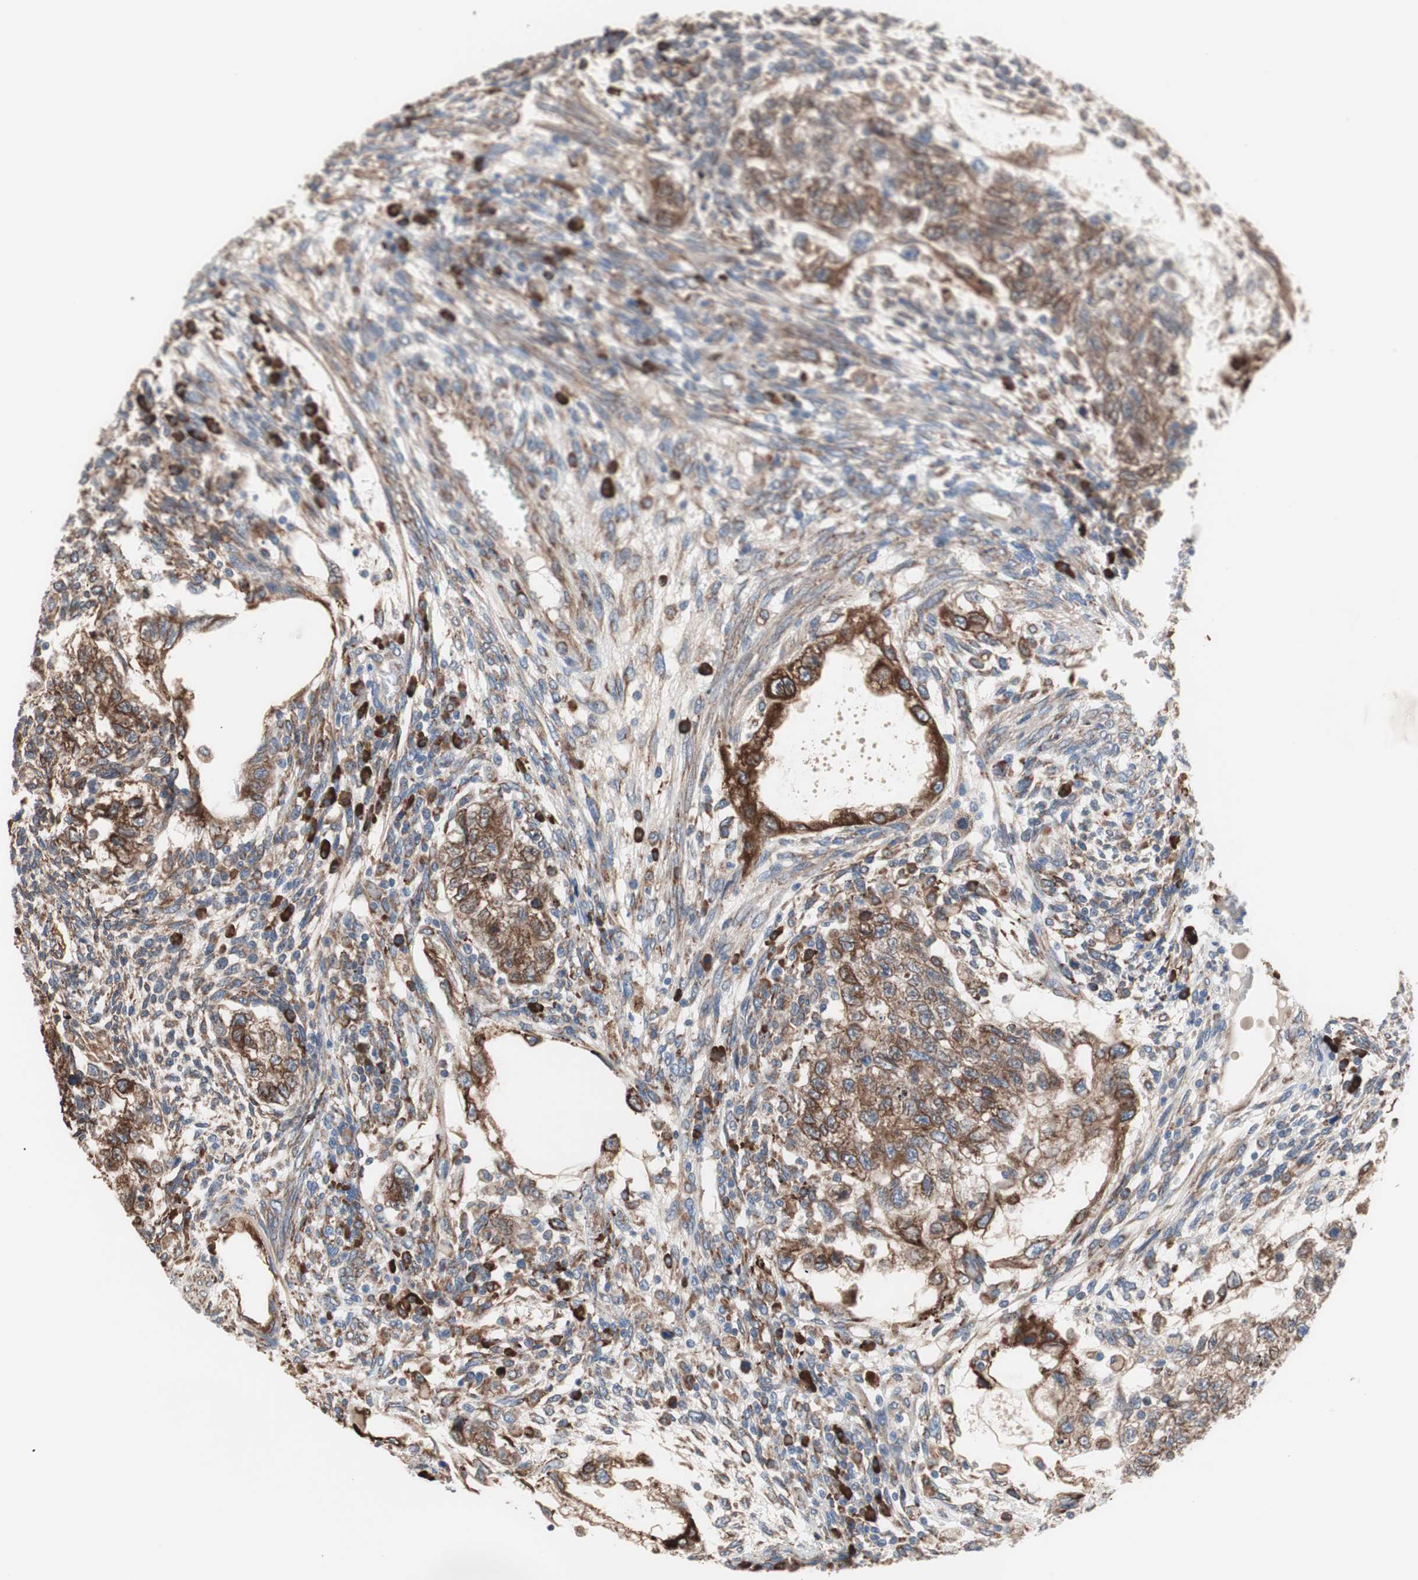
{"staining": {"intensity": "moderate", "quantity": "25%-75%", "location": "cytoplasmic/membranous"}, "tissue": "testis cancer", "cell_type": "Tumor cells", "image_type": "cancer", "snomed": [{"axis": "morphology", "description": "Normal tissue, NOS"}, {"axis": "morphology", "description": "Carcinoma, Embryonal, NOS"}, {"axis": "topography", "description": "Testis"}], "caption": "A medium amount of moderate cytoplasmic/membranous positivity is seen in approximately 25%-75% of tumor cells in embryonal carcinoma (testis) tissue.", "gene": "SLC27A4", "patient": {"sex": "male", "age": 36}}